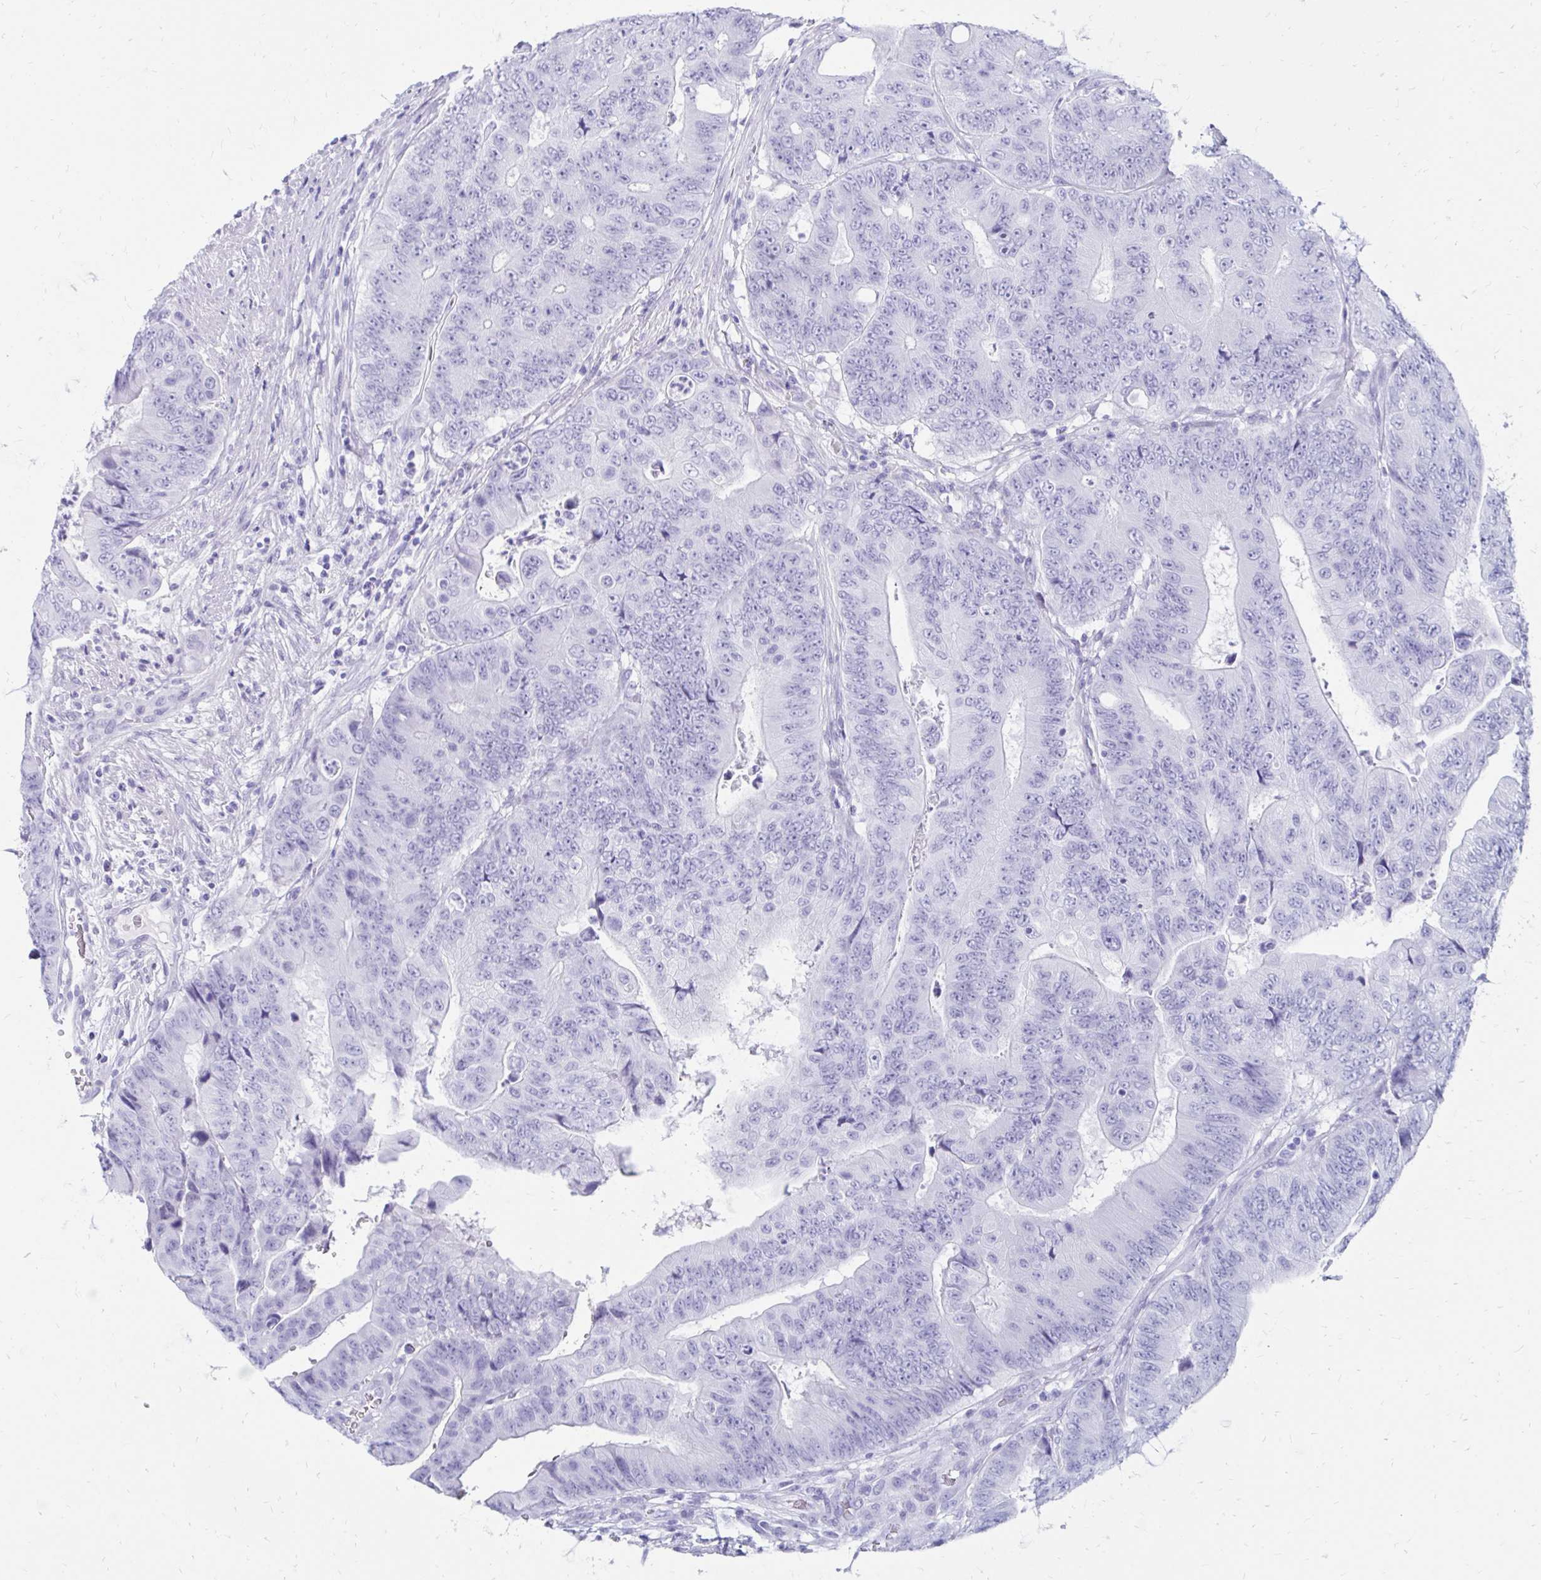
{"staining": {"intensity": "negative", "quantity": "none", "location": "none"}, "tissue": "colorectal cancer", "cell_type": "Tumor cells", "image_type": "cancer", "snomed": [{"axis": "morphology", "description": "Adenocarcinoma, NOS"}, {"axis": "topography", "description": "Colon"}], "caption": "Image shows no significant protein positivity in tumor cells of colorectal cancer (adenocarcinoma).", "gene": "OR10R2", "patient": {"sex": "female", "age": 48}}